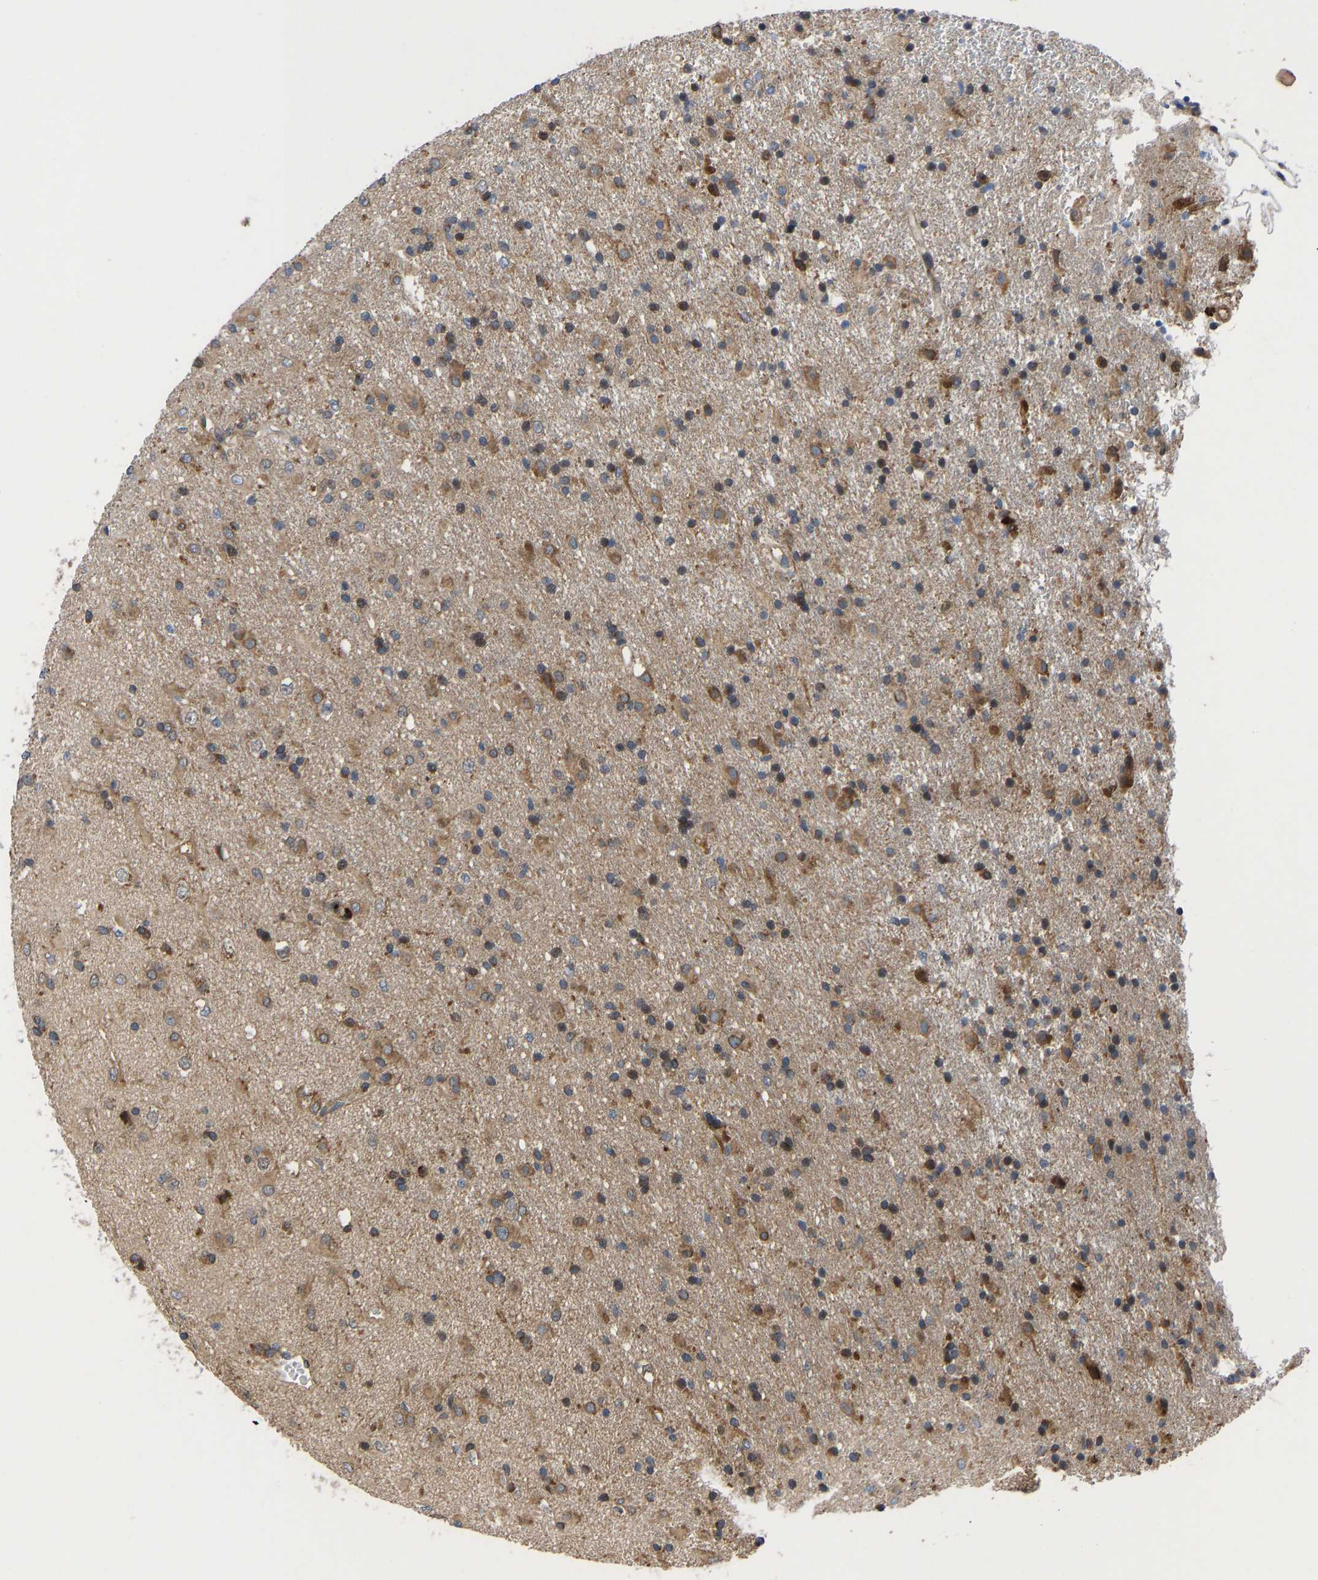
{"staining": {"intensity": "moderate", "quantity": ">75%", "location": "cytoplasmic/membranous"}, "tissue": "glioma", "cell_type": "Tumor cells", "image_type": "cancer", "snomed": [{"axis": "morphology", "description": "Glioma, malignant, Low grade"}, {"axis": "topography", "description": "Brain"}], "caption": "Immunohistochemistry (IHC) (DAB (3,3'-diaminobenzidine)) staining of human glioma shows moderate cytoplasmic/membranous protein positivity in about >75% of tumor cells.", "gene": "FRRS1", "patient": {"sex": "male", "age": 65}}